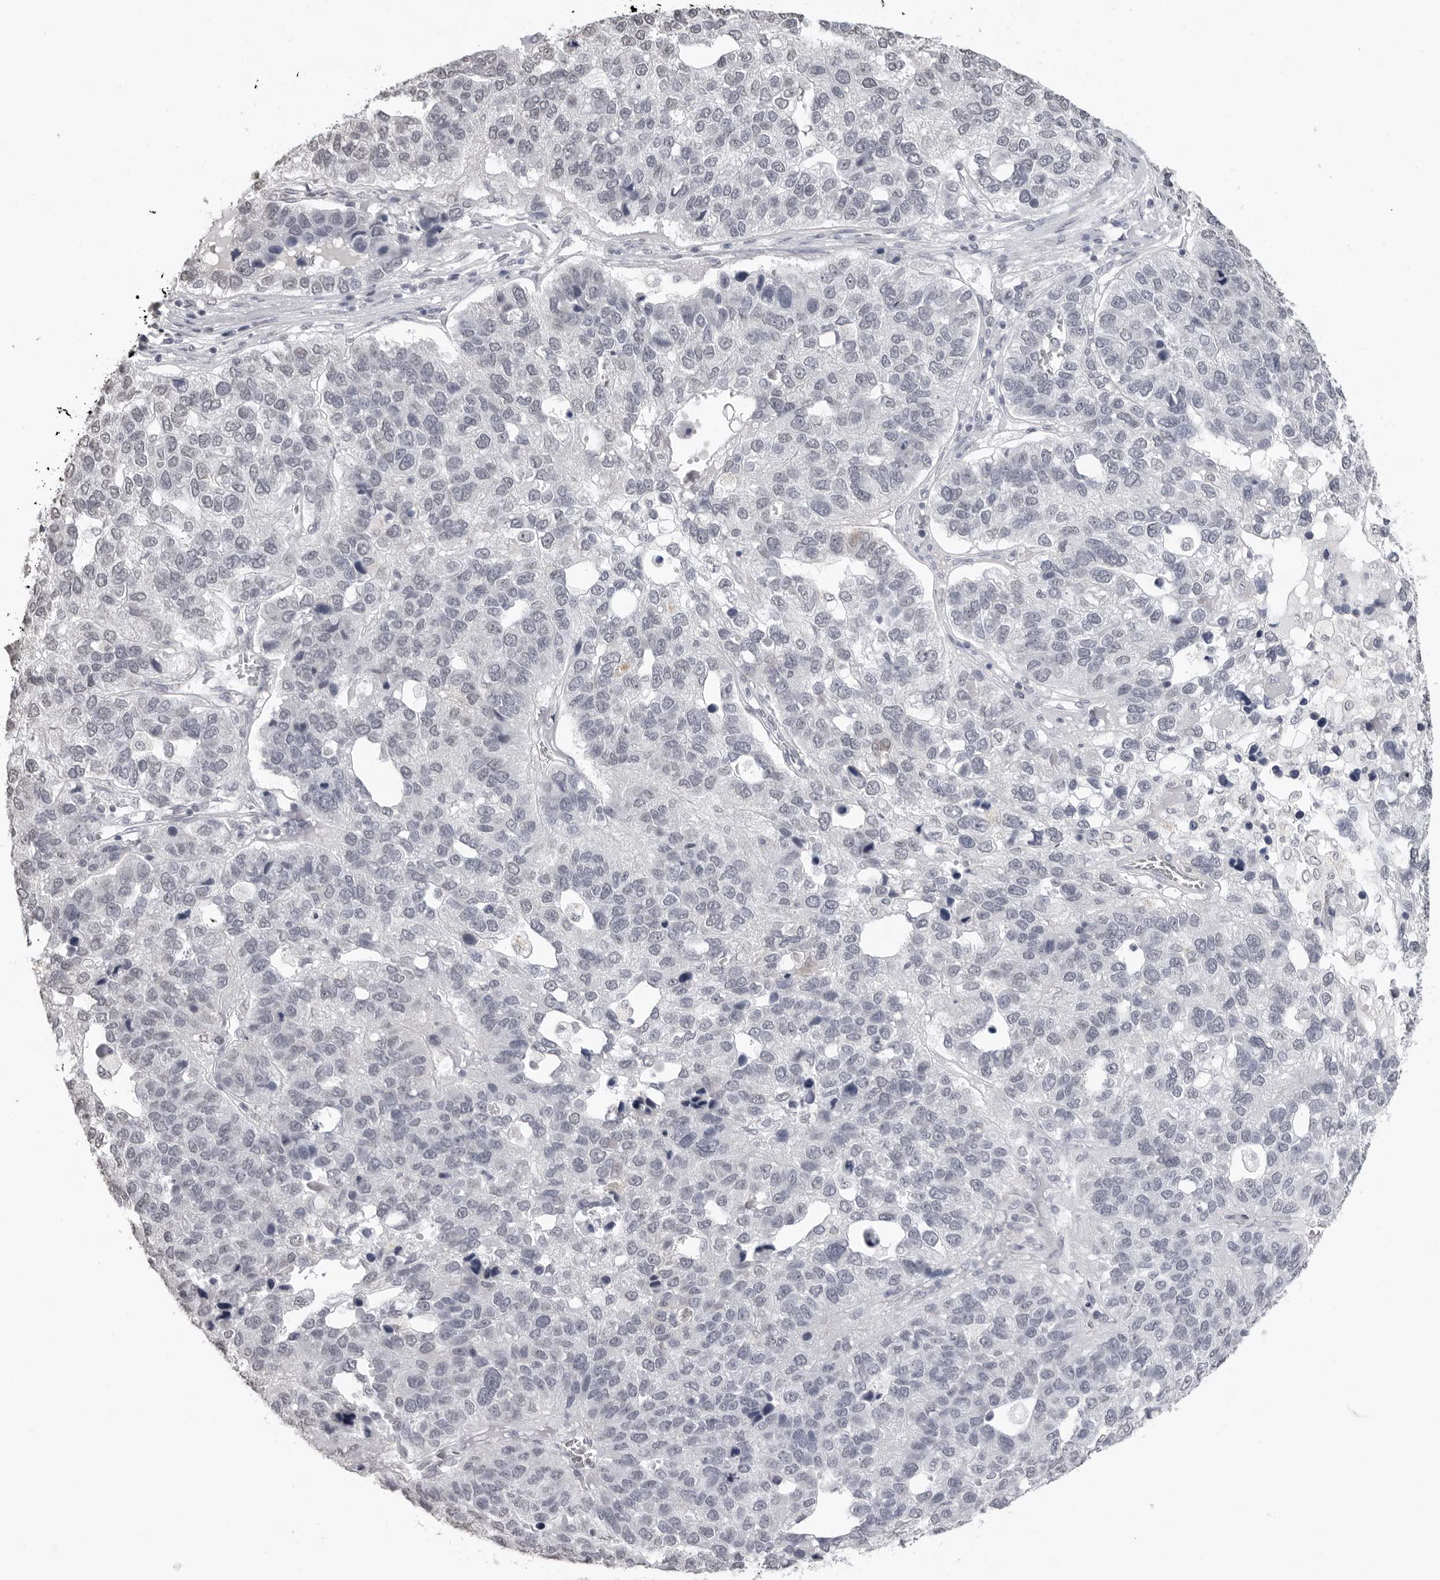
{"staining": {"intensity": "negative", "quantity": "none", "location": "none"}, "tissue": "pancreatic cancer", "cell_type": "Tumor cells", "image_type": "cancer", "snomed": [{"axis": "morphology", "description": "Adenocarcinoma, NOS"}, {"axis": "topography", "description": "Pancreas"}], "caption": "Human adenocarcinoma (pancreatic) stained for a protein using immunohistochemistry reveals no positivity in tumor cells.", "gene": "HEPACAM", "patient": {"sex": "female", "age": 61}}